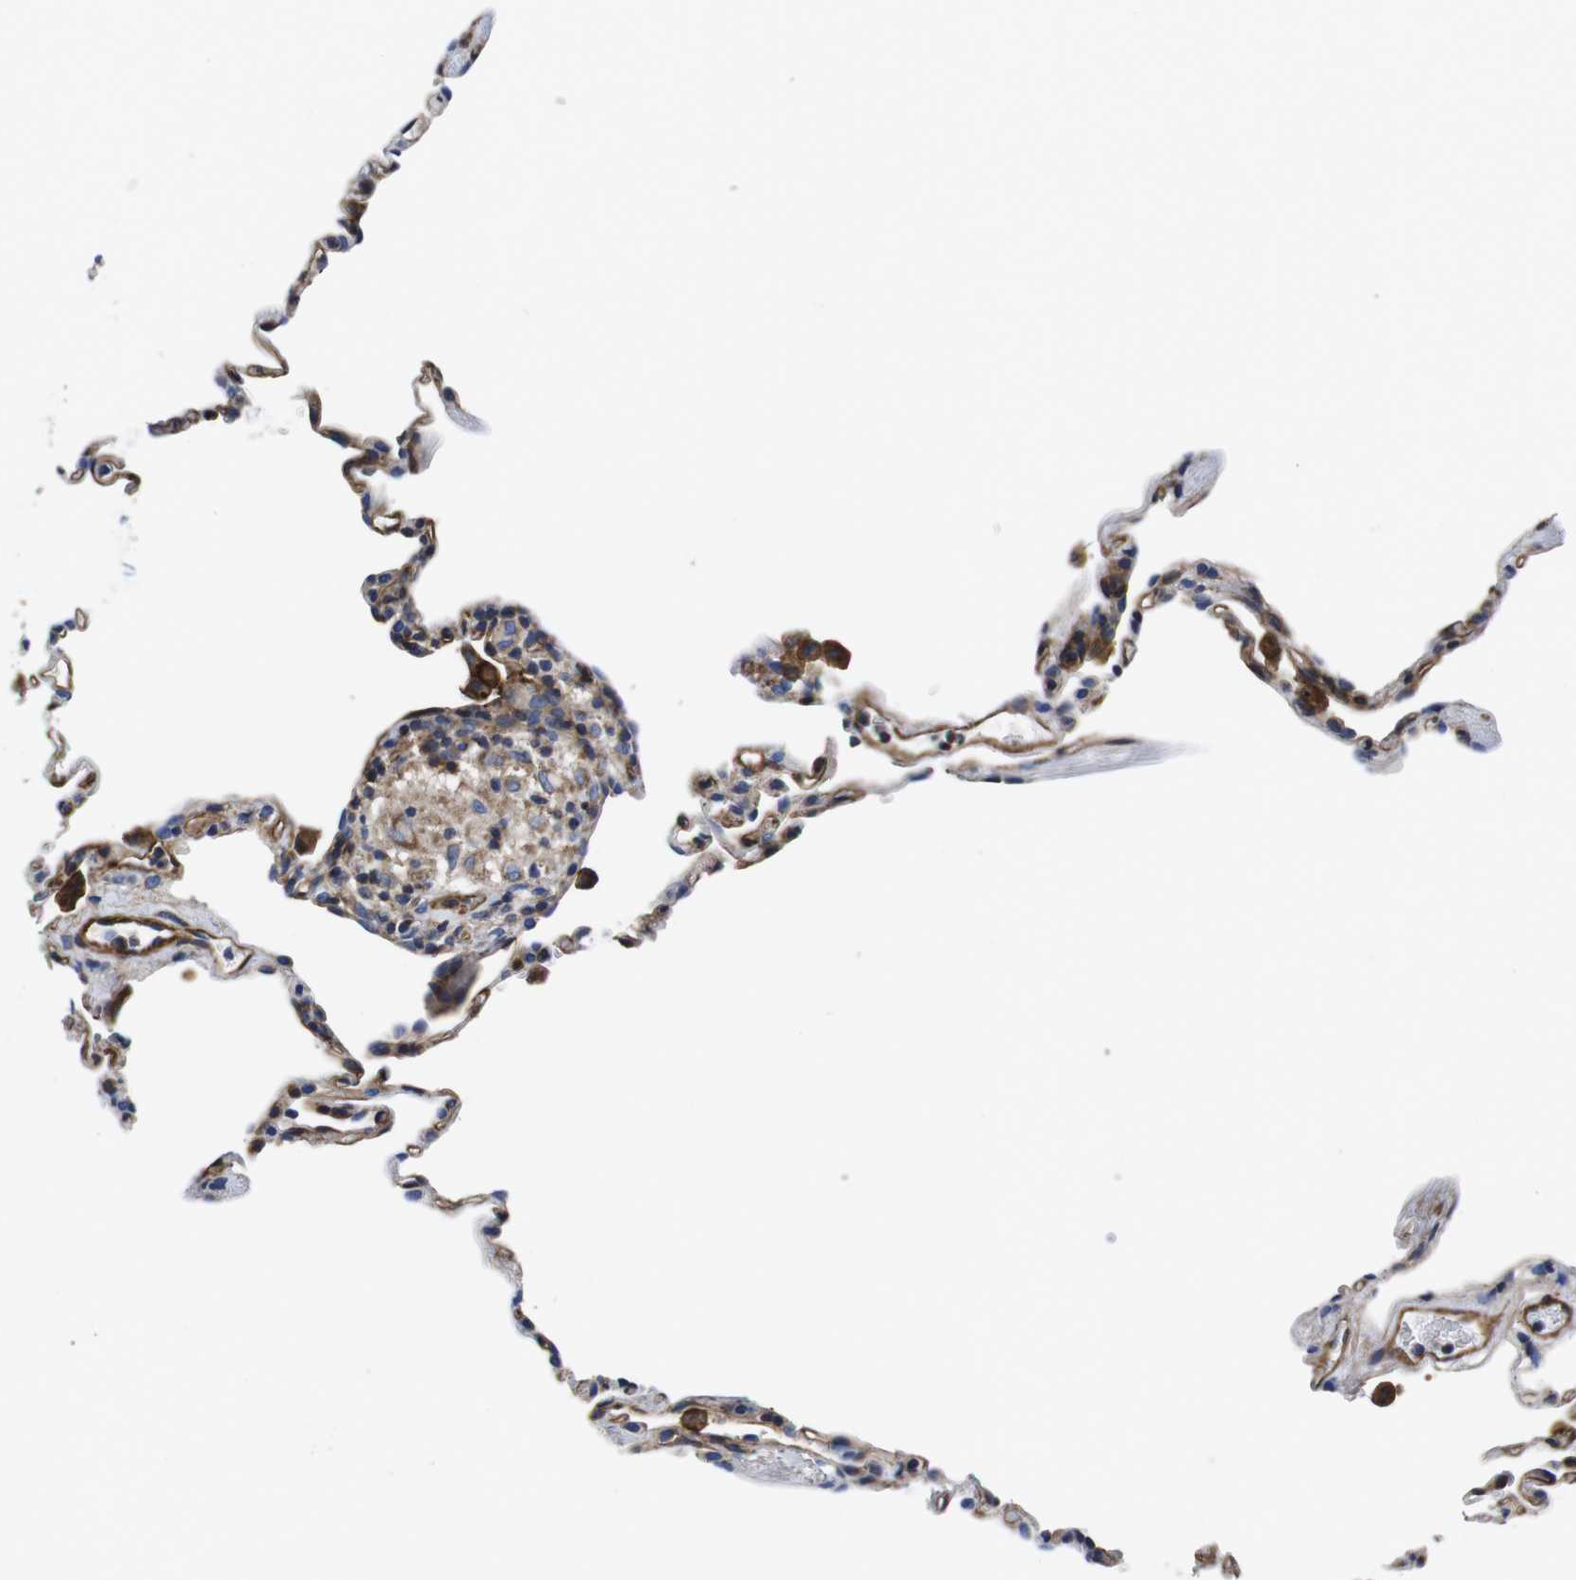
{"staining": {"intensity": "moderate", "quantity": "<25%", "location": "cytoplasmic/membranous"}, "tissue": "lung", "cell_type": "Alveolar cells", "image_type": "normal", "snomed": [{"axis": "morphology", "description": "Normal tissue, NOS"}, {"axis": "topography", "description": "Lung"}], "caption": "DAB immunohistochemical staining of unremarkable lung shows moderate cytoplasmic/membranous protein positivity in about <25% of alveolar cells.", "gene": "GPR4", "patient": {"sex": "male", "age": 59}}